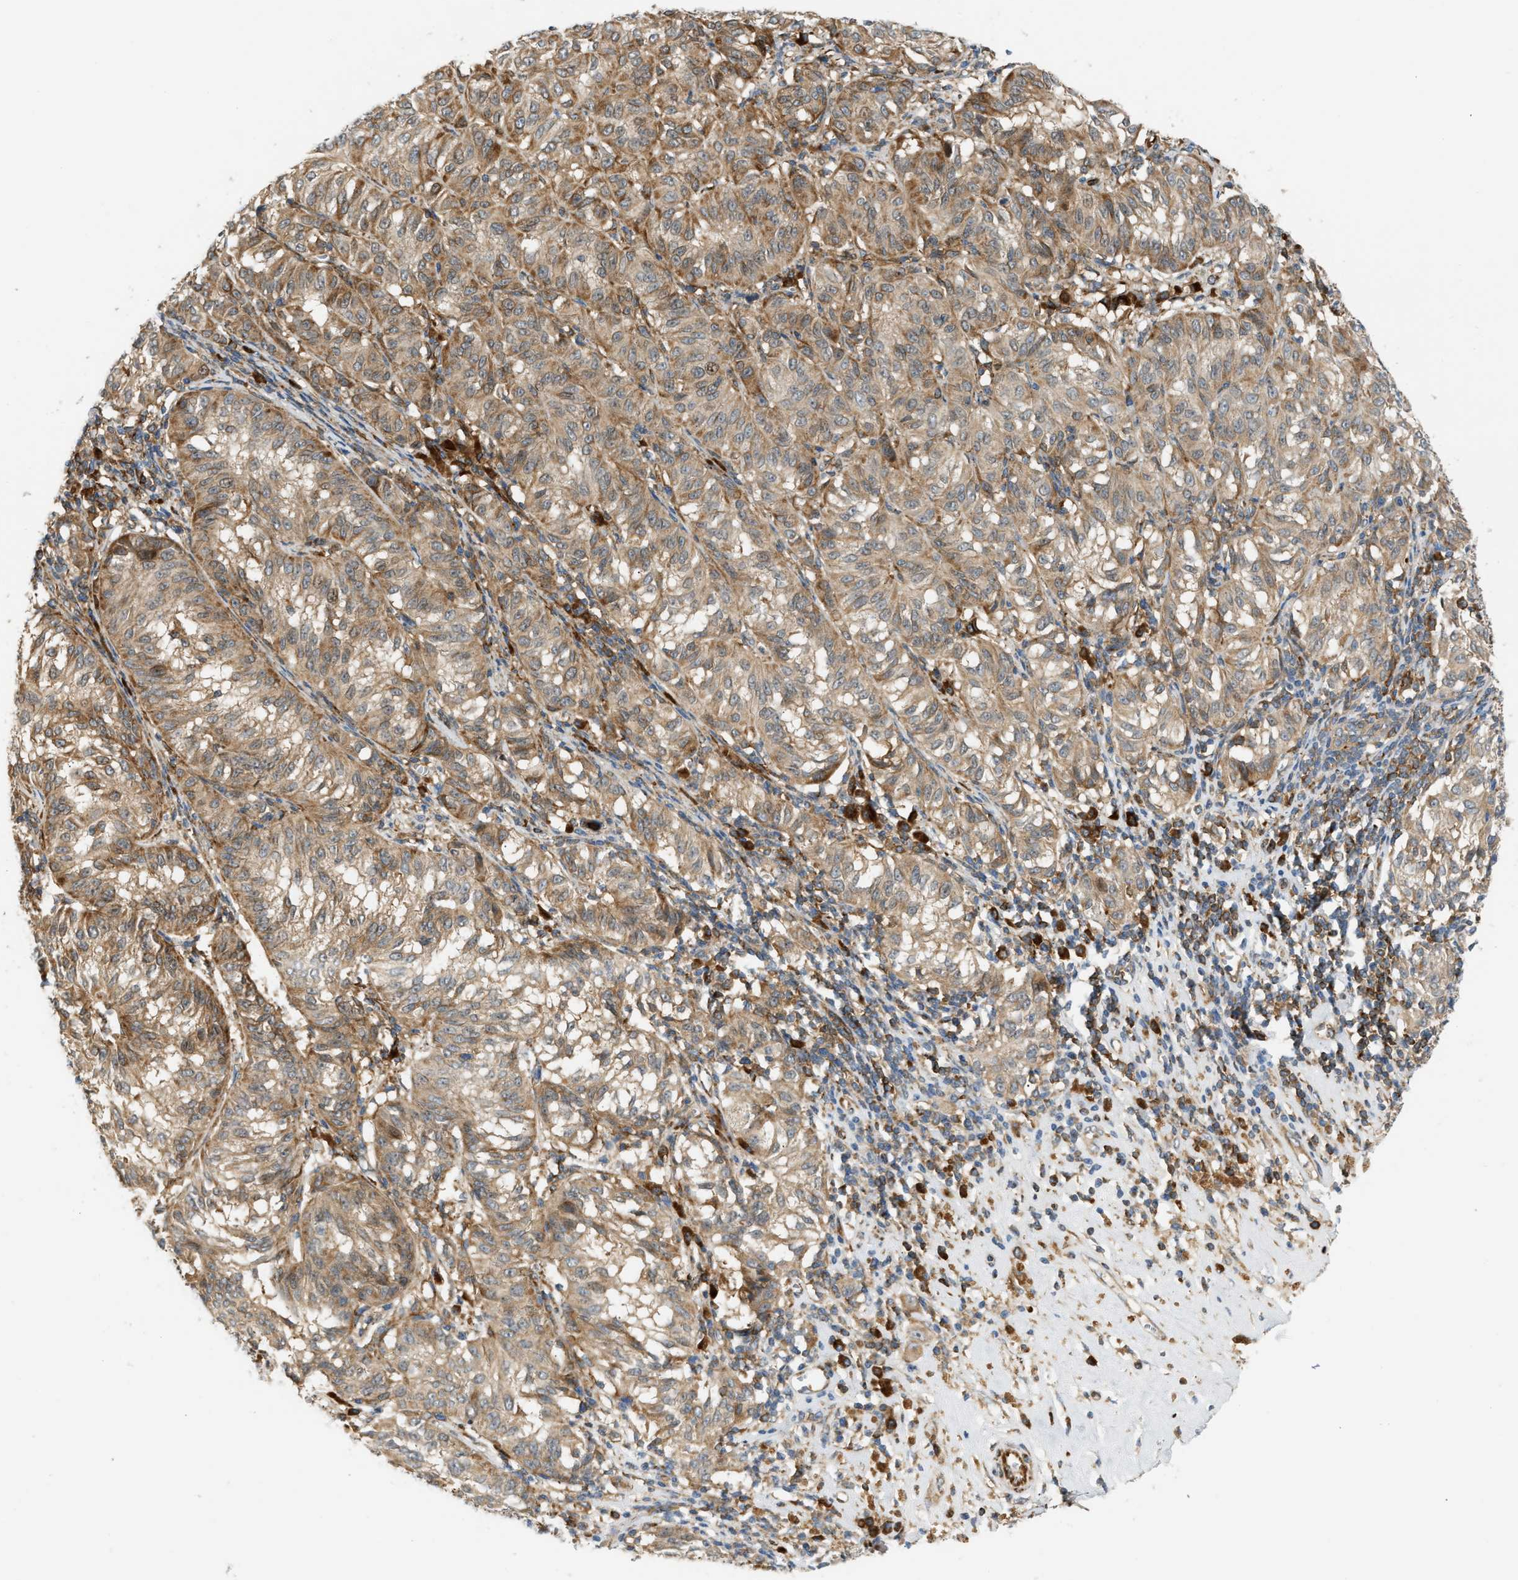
{"staining": {"intensity": "moderate", "quantity": ">75%", "location": "cytoplasmic/membranous,nuclear"}, "tissue": "melanoma", "cell_type": "Tumor cells", "image_type": "cancer", "snomed": [{"axis": "morphology", "description": "Malignant melanoma, NOS"}, {"axis": "topography", "description": "Skin"}], "caption": "The image reveals immunohistochemical staining of malignant melanoma. There is moderate cytoplasmic/membranous and nuclear staining is present in about >75% of tumor cells.", "gene": "PLCG2", "patient": {"sex": "female", "age": 72}}